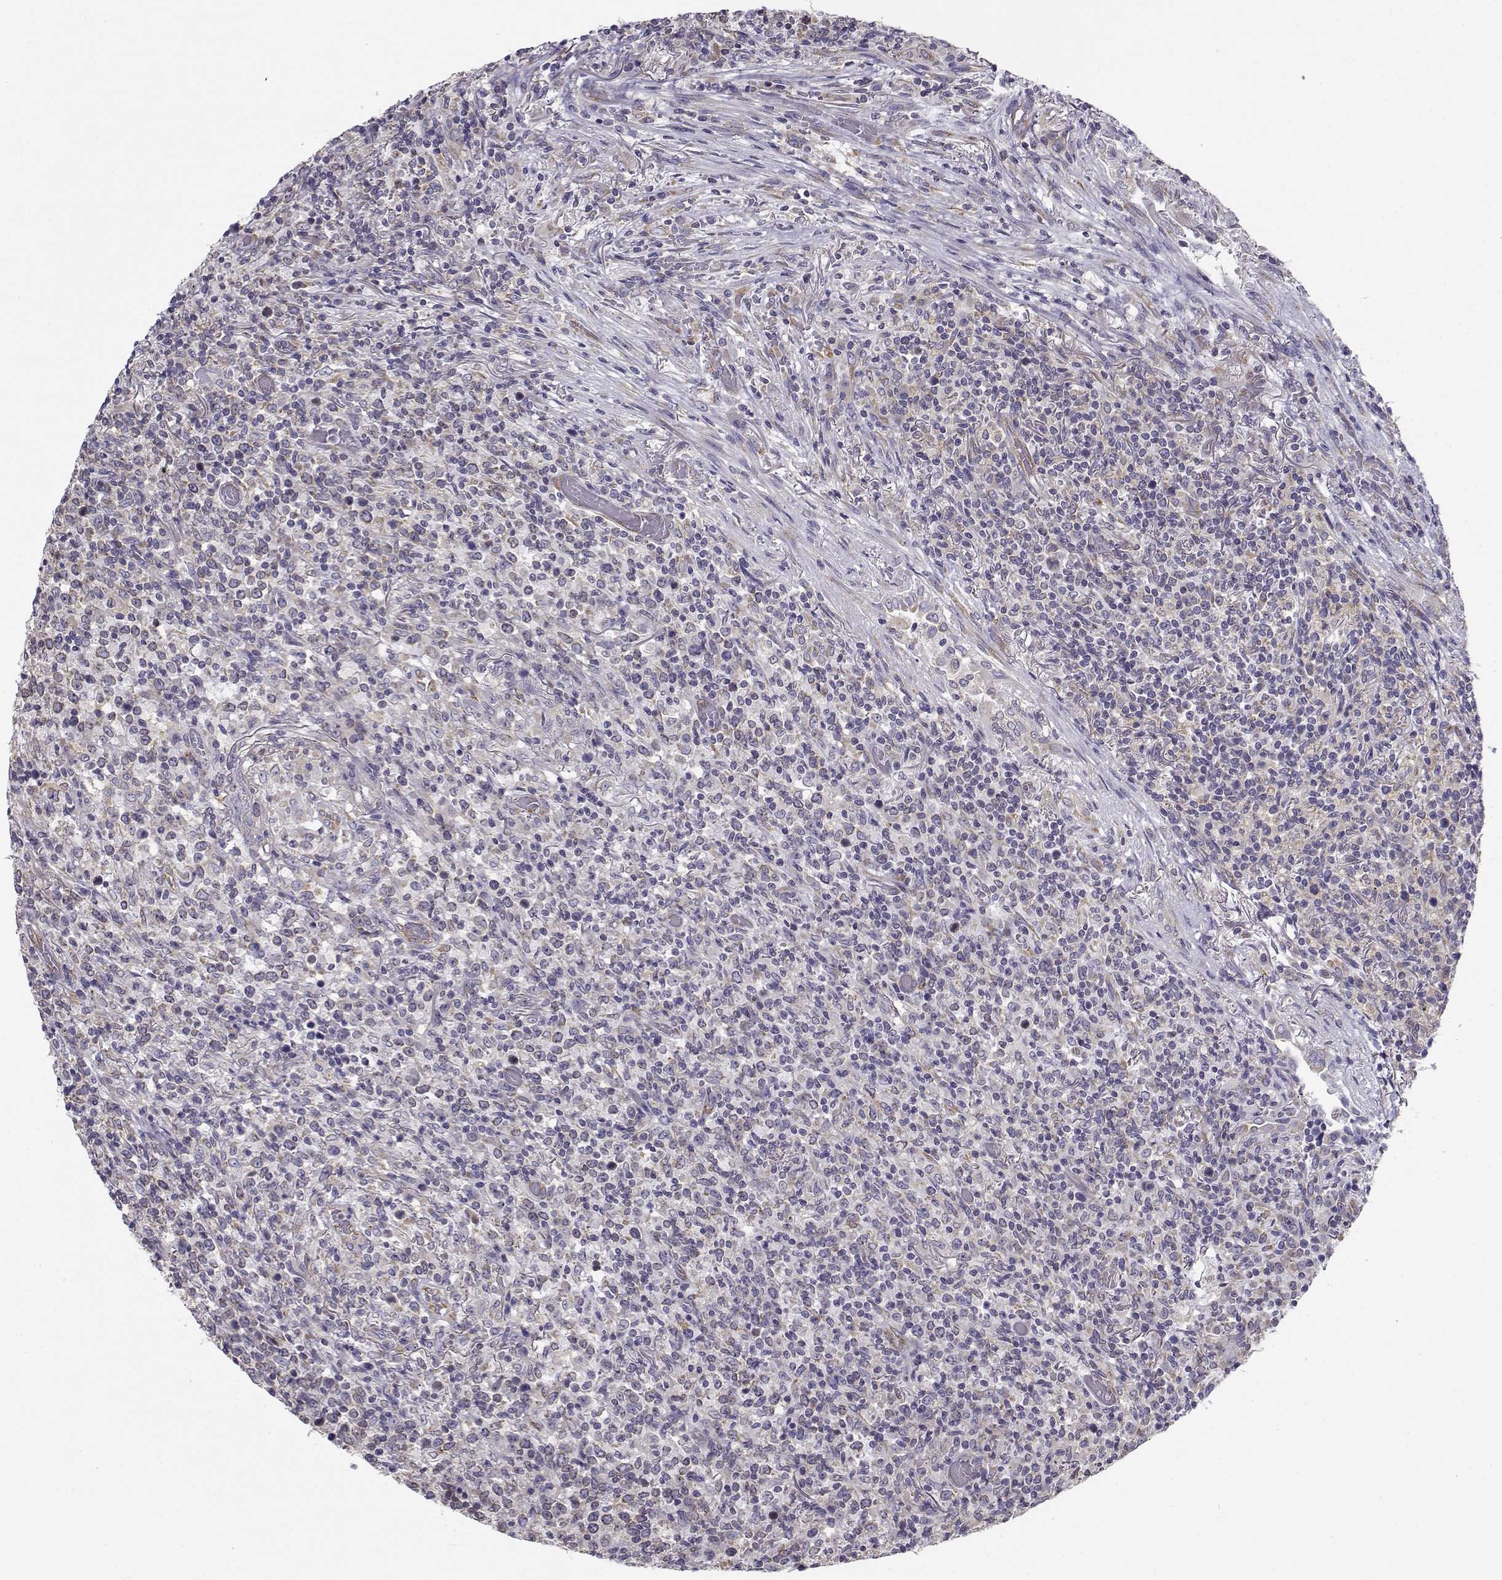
{"staining": {"intensity": "negative", "quantity": "none", "location": "none"}, "tissue": "lymphoma", "cell_type": "Tumor cells", "image_type": "cancer", "snomed": [{"axis": "morphology", "description": "Malignant lymphoma, non-Hodgkin's type, High grade"}, {"axis": "topography", "description": "Lung"}], "caption": "Immunohistochemistry (IHC) of human high-grade malignant lymphoma, non-Hodgkin's type demonstrates no staining in tumor cells.", "gene": "BEND6", "patient": {"sex": "male", "age": 79}}